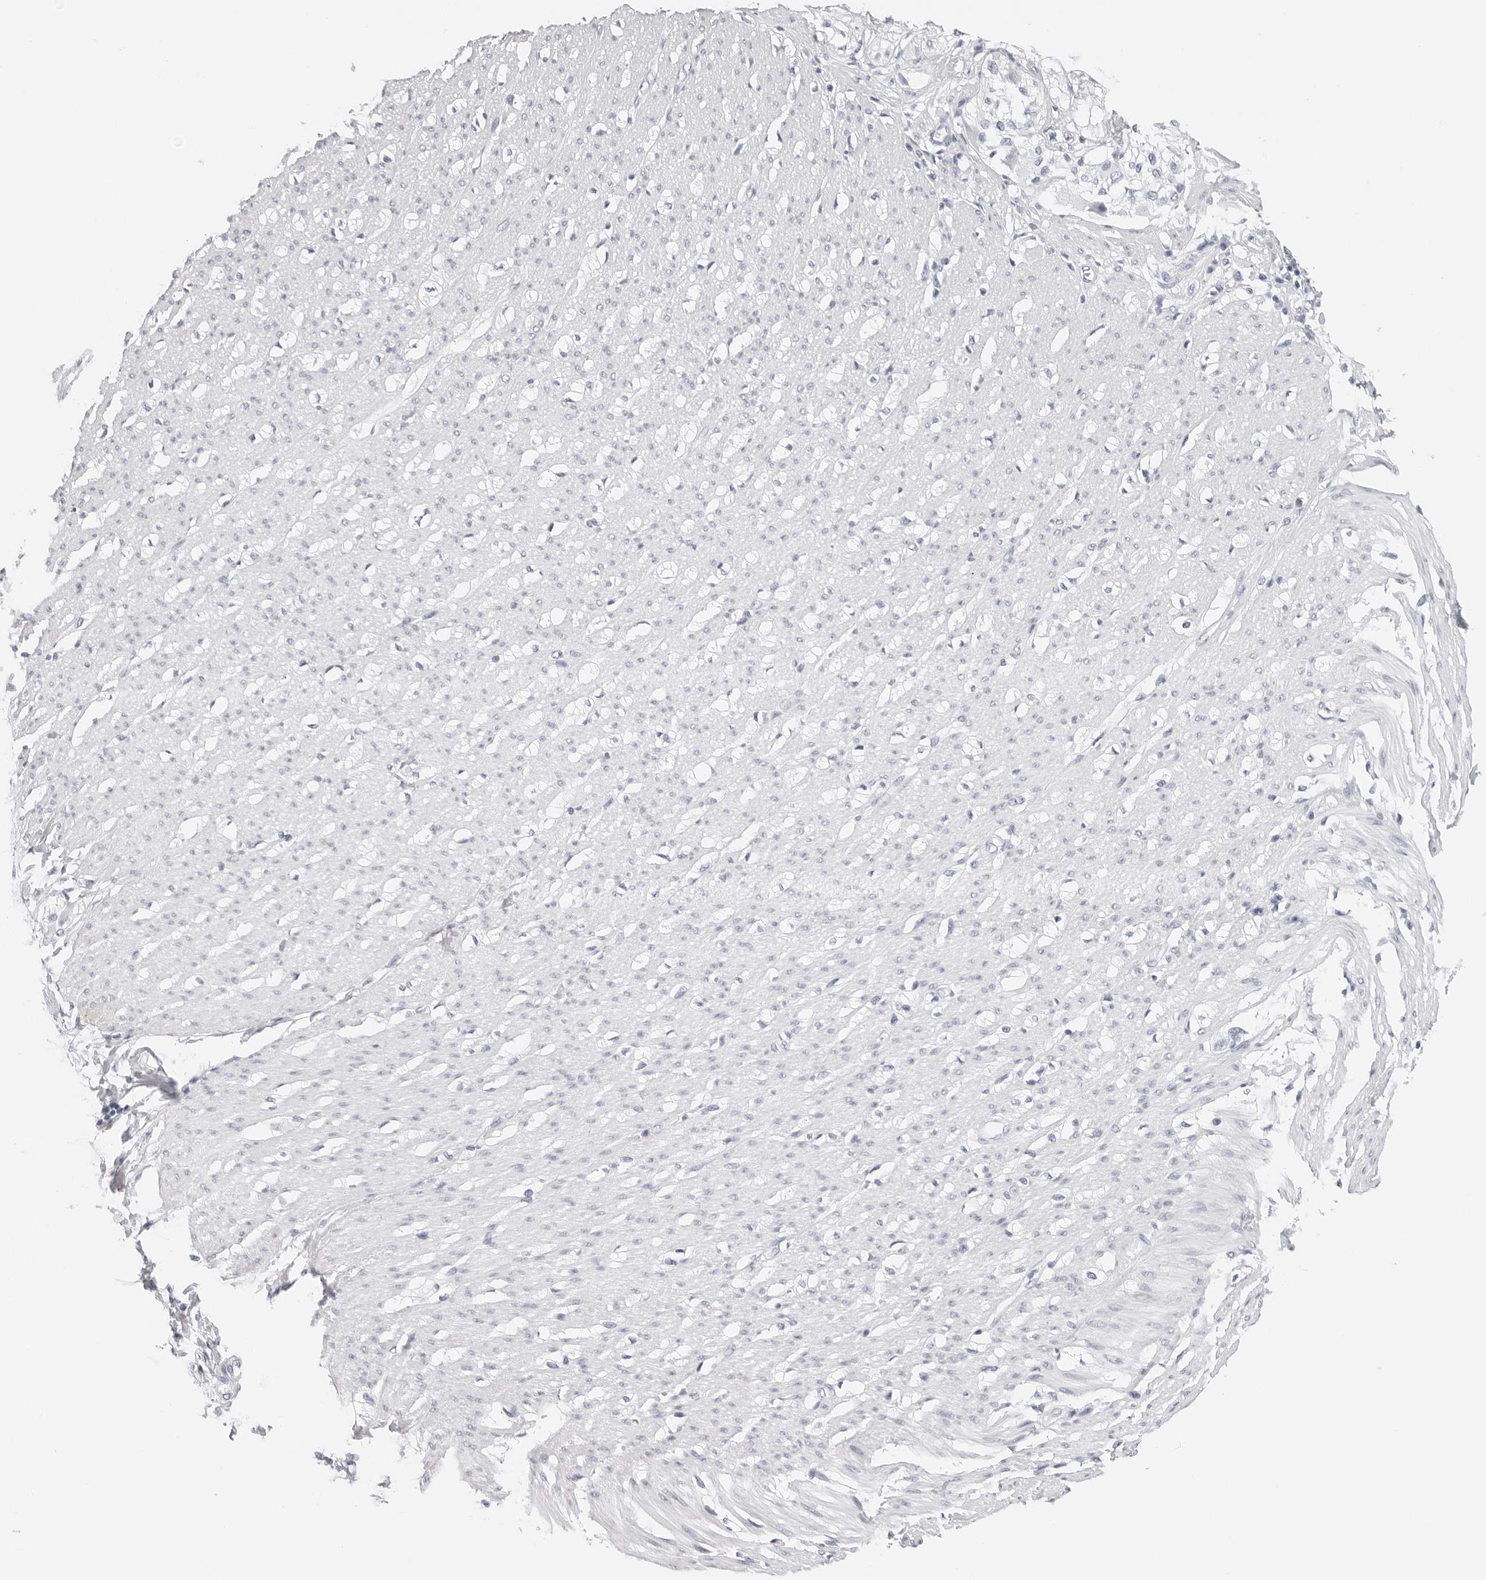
{"staining": {"intensity": "negative", "quantity": "none", "location": "none"}, "tissue": "smooth muscle", "cell_type": "Smooth muscle cells", "image_type": "normal", "snomed": [{"axis": "morphology", "description": "Normal tissue, NOS"}, {"axis": "morphology", "description": "Adenocarcinoma, NOS"}, {"axis": "topography", "description": "Colon"}, {"axis": "topography", "description": "Peripheral nerve tissue"}], "caption": "Immunohistochemistry (IHC) micrograph of benign smooth muscle: smooth muscle stained with DAB (3,3'-diaminobenzidine) shows no significant protein expression in smooth muscle cells.", "gene": "CST1", "patient": {"sex": "male", "age": 14}}